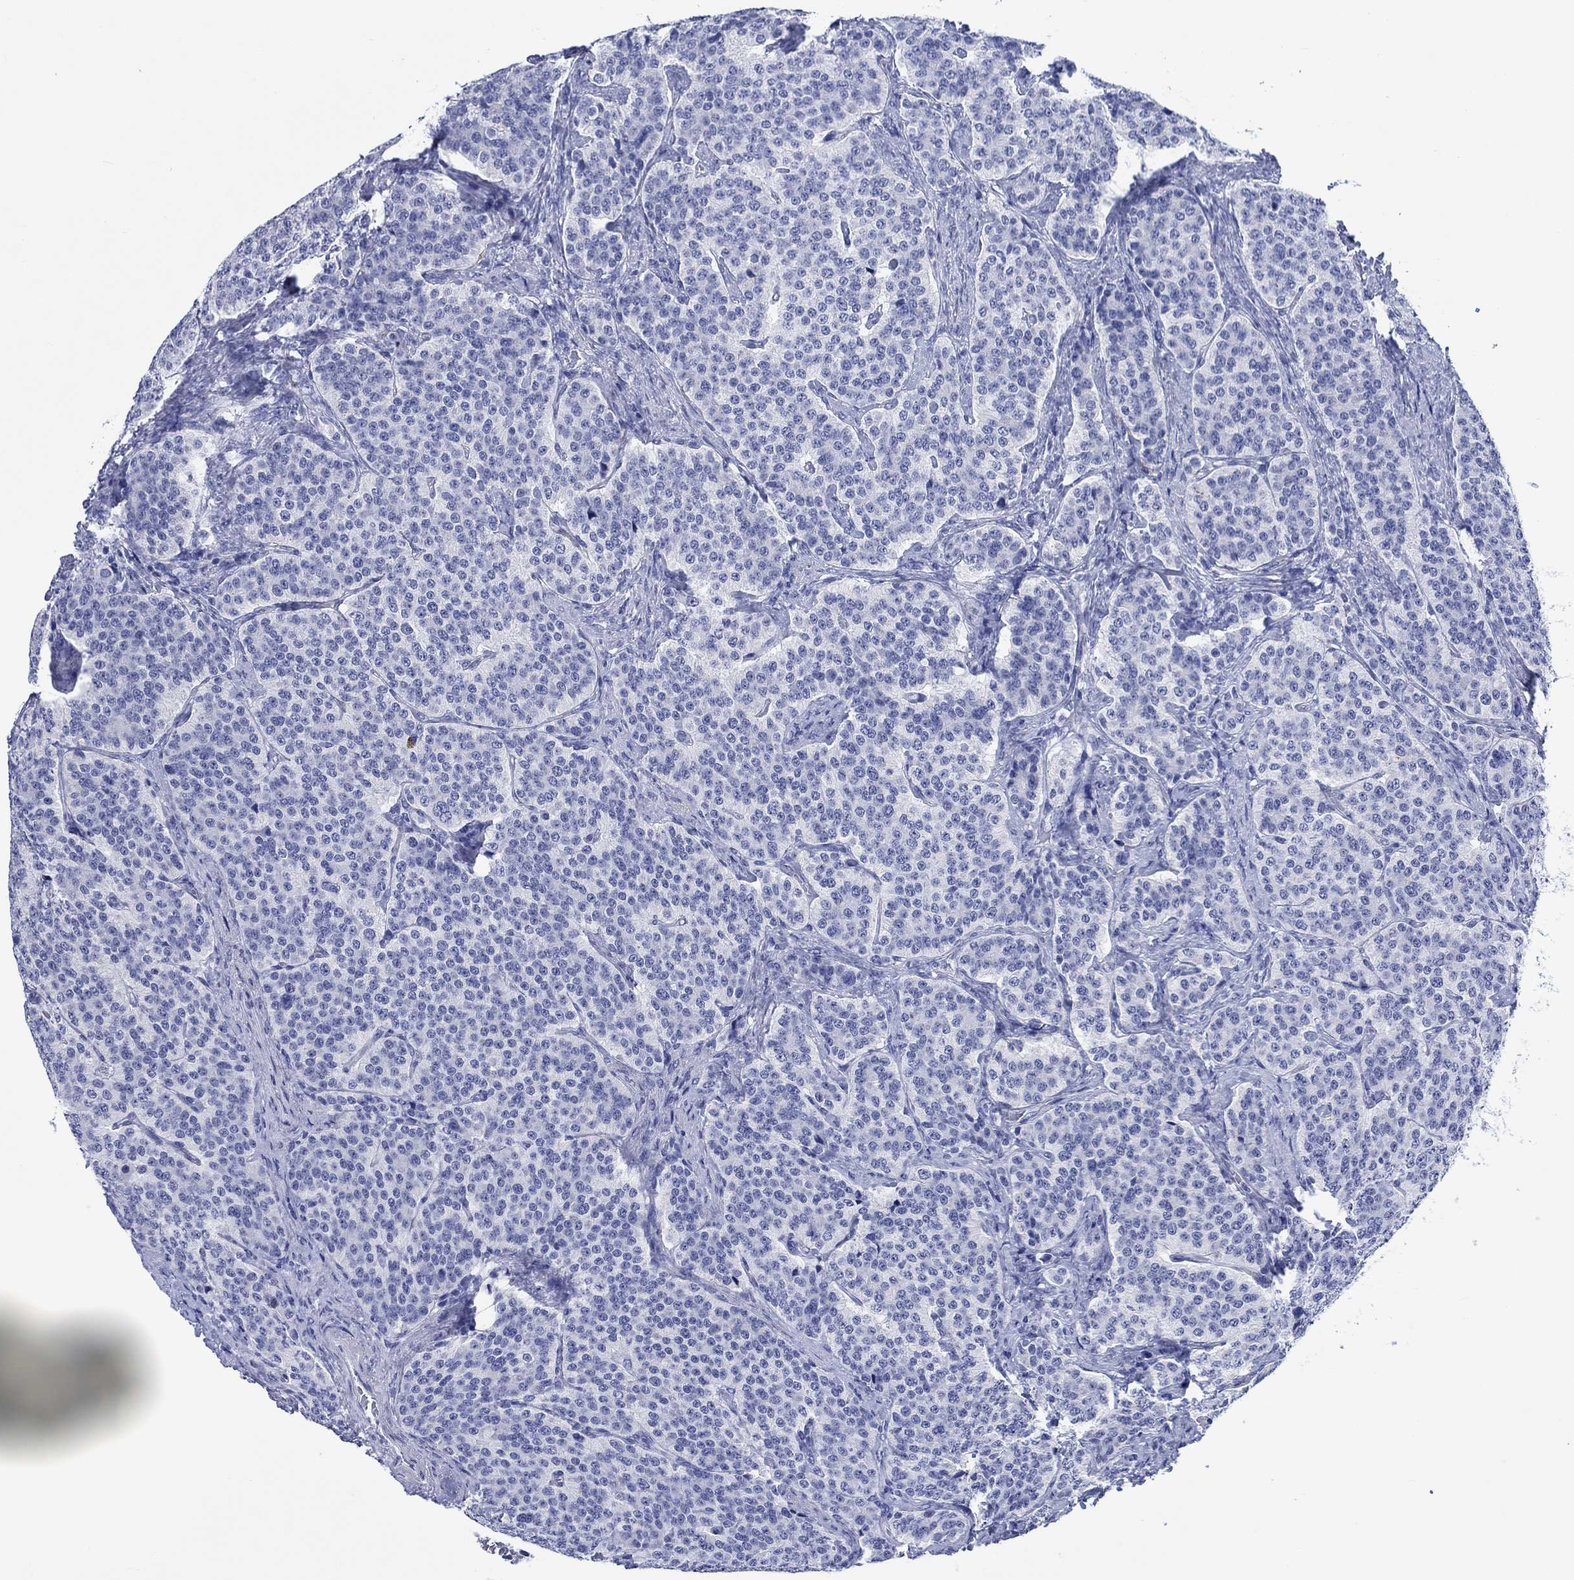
{"staining": {"intensity": "negative", "quantity": "none", "location": "none"}, "tissue": "carcinoid", "cell_type": "Tumor cells", "image_type": "cancer", "snomed": [{"axis": "morphology", "description": "Carcinoid, malignant, NOS"}, {"axis": "topography", "description": "Small intestine"}], "caption": "Immunohistochemistry (IHC) of carcinoid demonstrates no expression in tumor cells.", "gene": "CACNG3", "patient": {"sex": "female", "age": 58}}